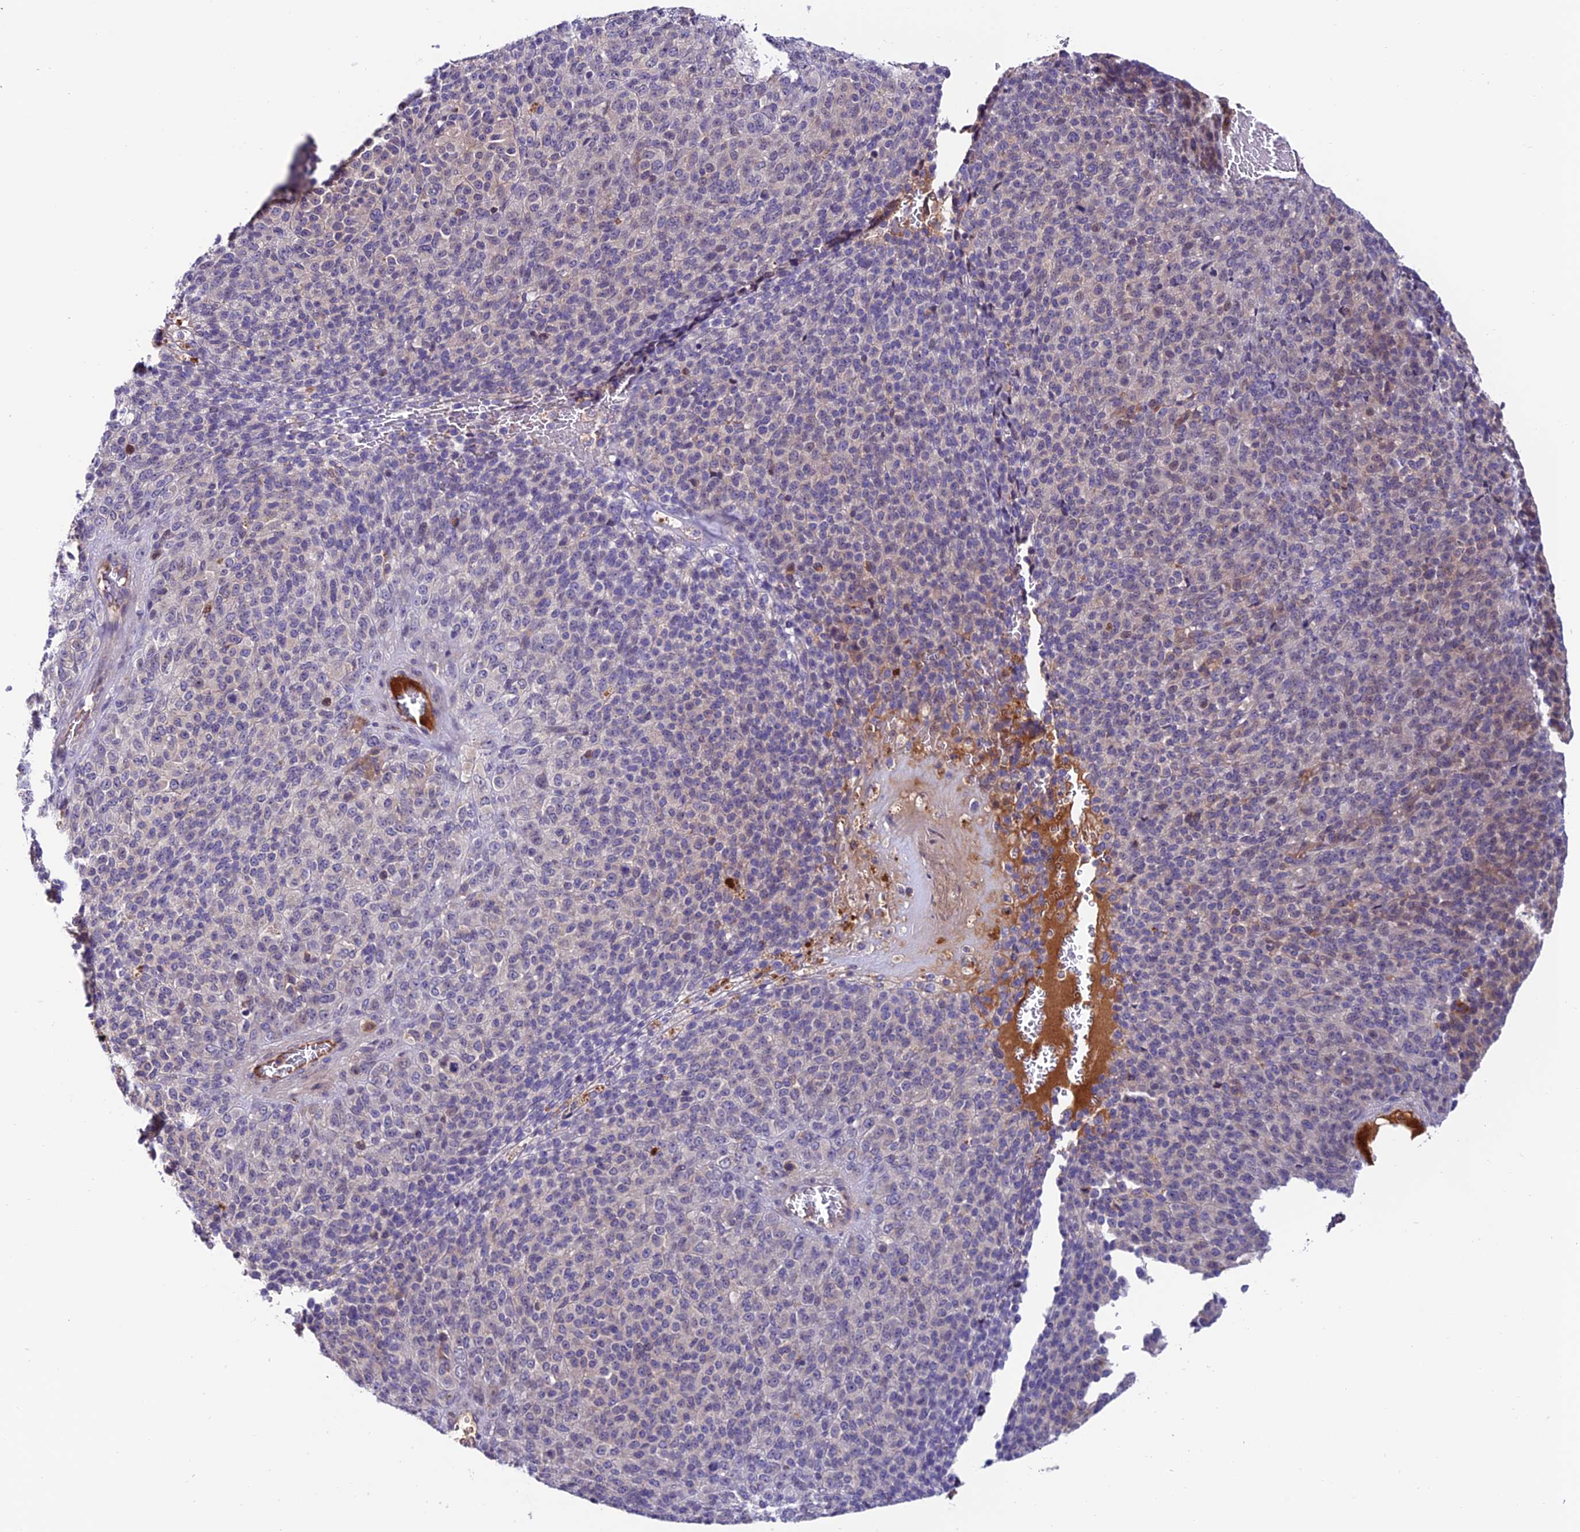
{"staining": {"intensity": "weak", "quantity": "<25%", "location": "cytoplasmic/membranous"}, "tissue": "melanoma", "cell_type": "Tumor cells", "image_type": "cancer", "snomed": [{"axis": "morphology", "description": "Malignant melanoma, Metastatic site"}, {"axis": "topography", "description": "Brain"}], "caption": "High power microscopy image of an immunohistochemistry micrograph of melanoma, revealing no significant positivity in tumor cells.", "gene": "ARHGEF18", "patient": {"sex": "female", "age": 56}}